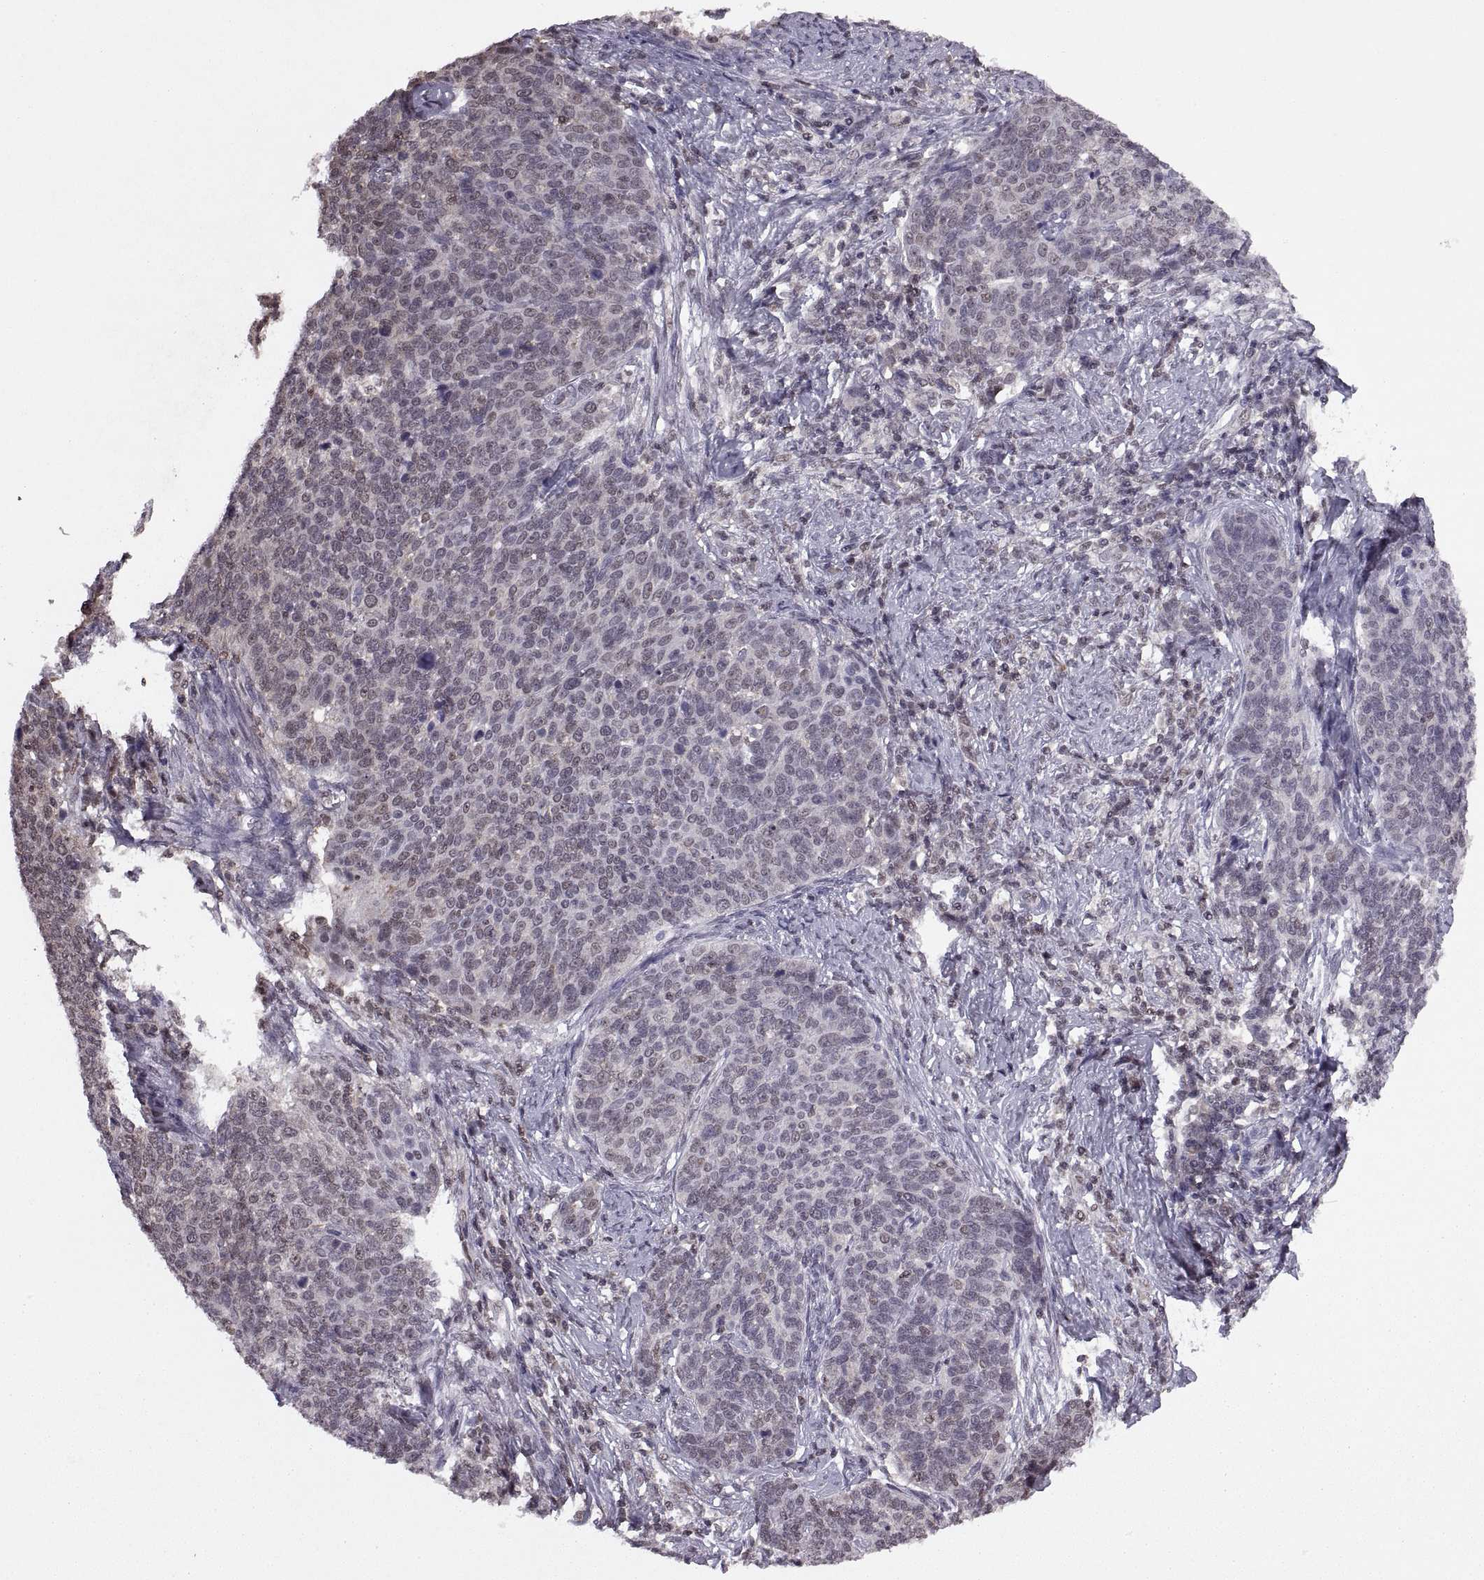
{"staining": {"intensity": "negative", "quantity": "none", "location": "none"}, "tissue": "cervical cancer", "cell_type": "Tumor cells", "image_type": "cancer", "snomed": [{"axis": "morphology", "description": "Squamous cell carcinoma, NOS"}, {"axis": "topography", "description": "Cervix"}], "caption": "Immunohistochemistry (IHC) photomicrograph of cervical cancer stained for a protein (brown), which demonstrates no staining in tumor cells.", "gene": "INTS3", "patient": {"sex": "female", "age": 39}}